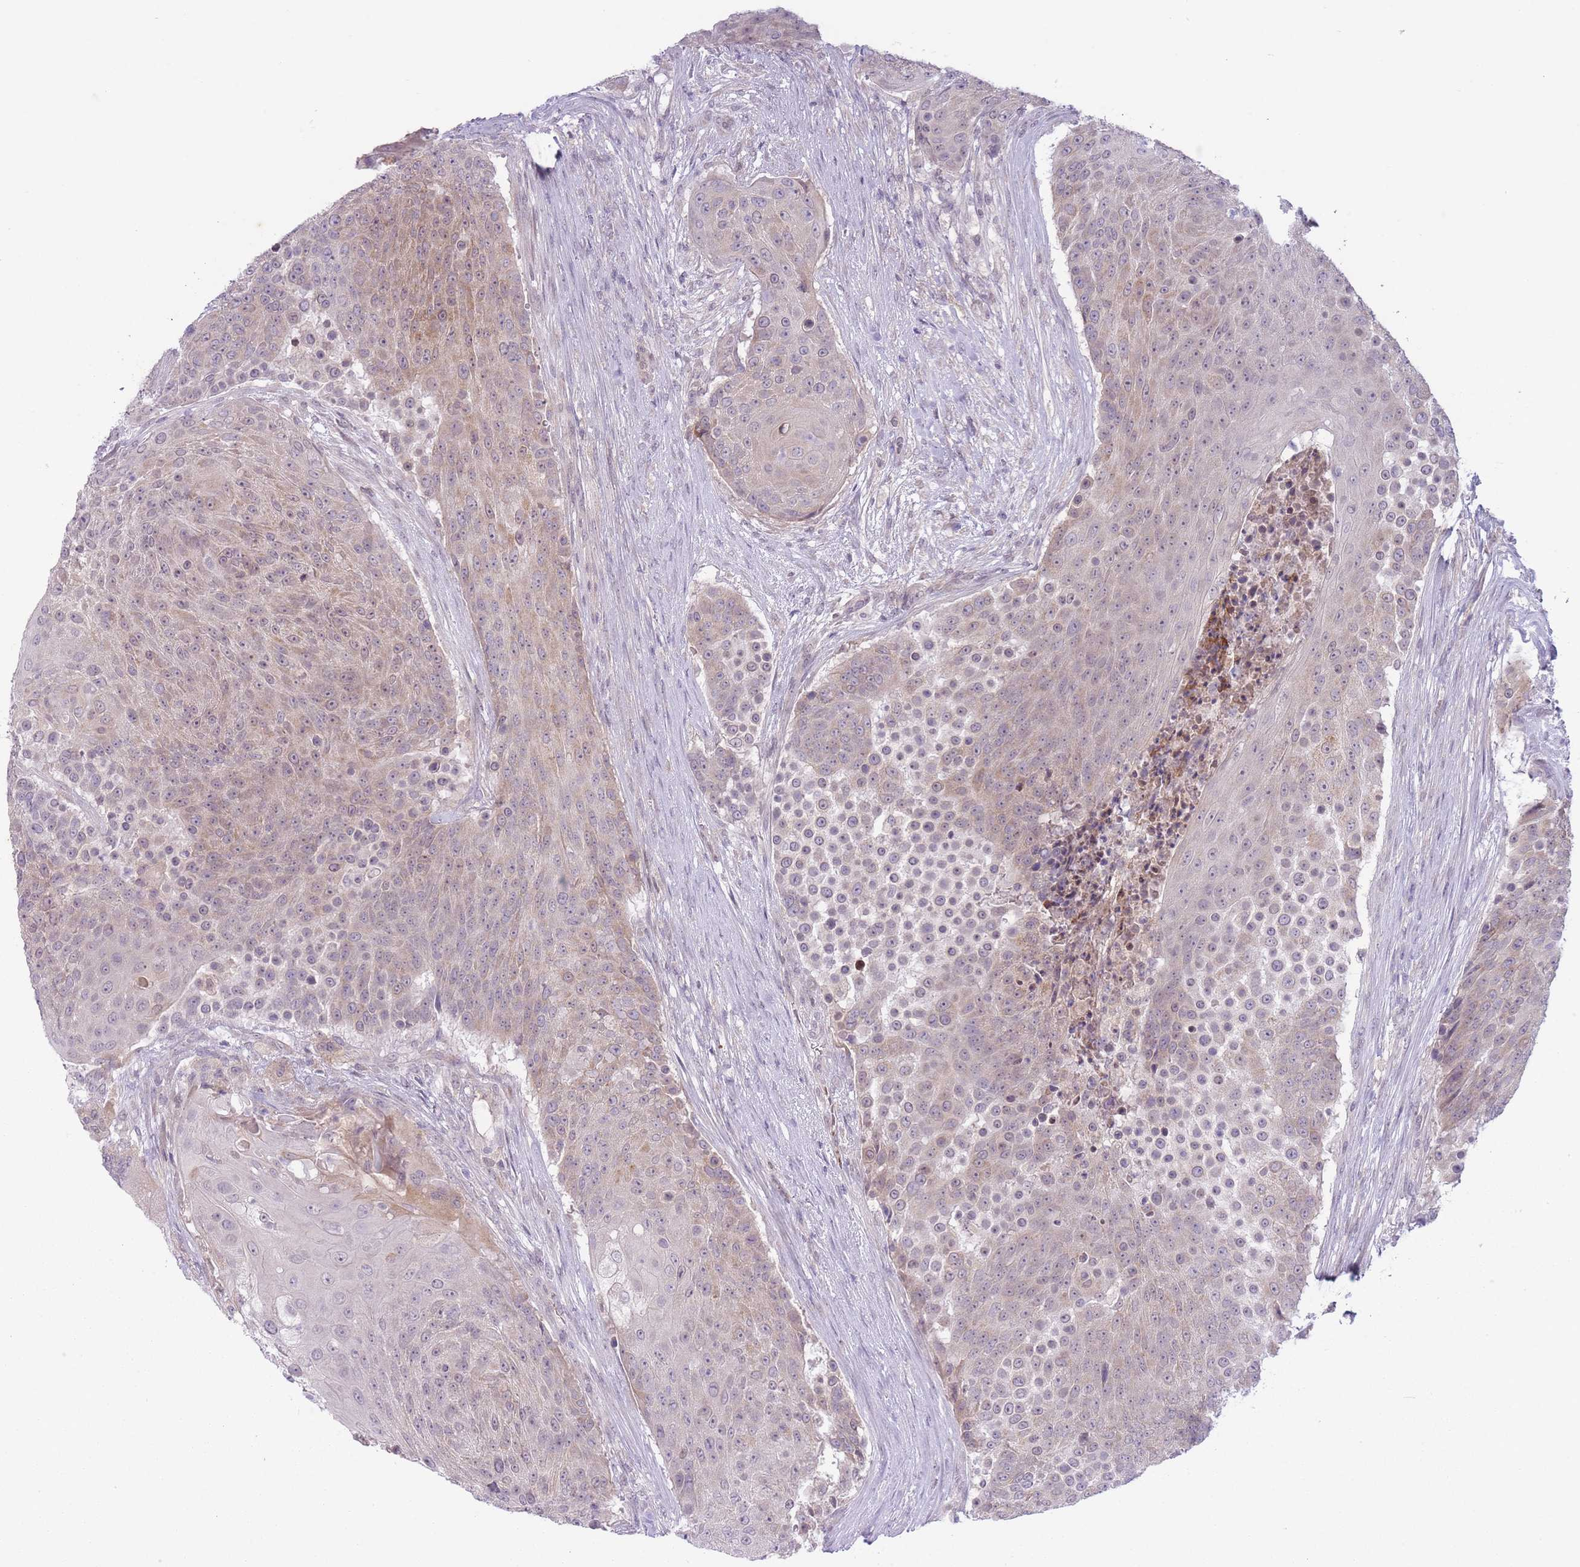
{"staining": {"intensity": "moderate", "quantity": "25%-75%", "location": "cytoplasmic/membranous"}, "tissue": "urothelial cancer", "cell_type": "Tumor cells", "image_type": "cancer", "snomed": [{"axis": "morphology", "description": "Urothelial carcinoma, High grade"}, {"axis": "topography", "description": "Urinary bladder"}], "caption": "Protein expression analysis of human urothelial cancer reveals moderate cytoplasmic/membranous staining in about 25%-75% of tumor cells.", "gene": "ARPIN", "patient": {"sex": "female", "age": 63}}